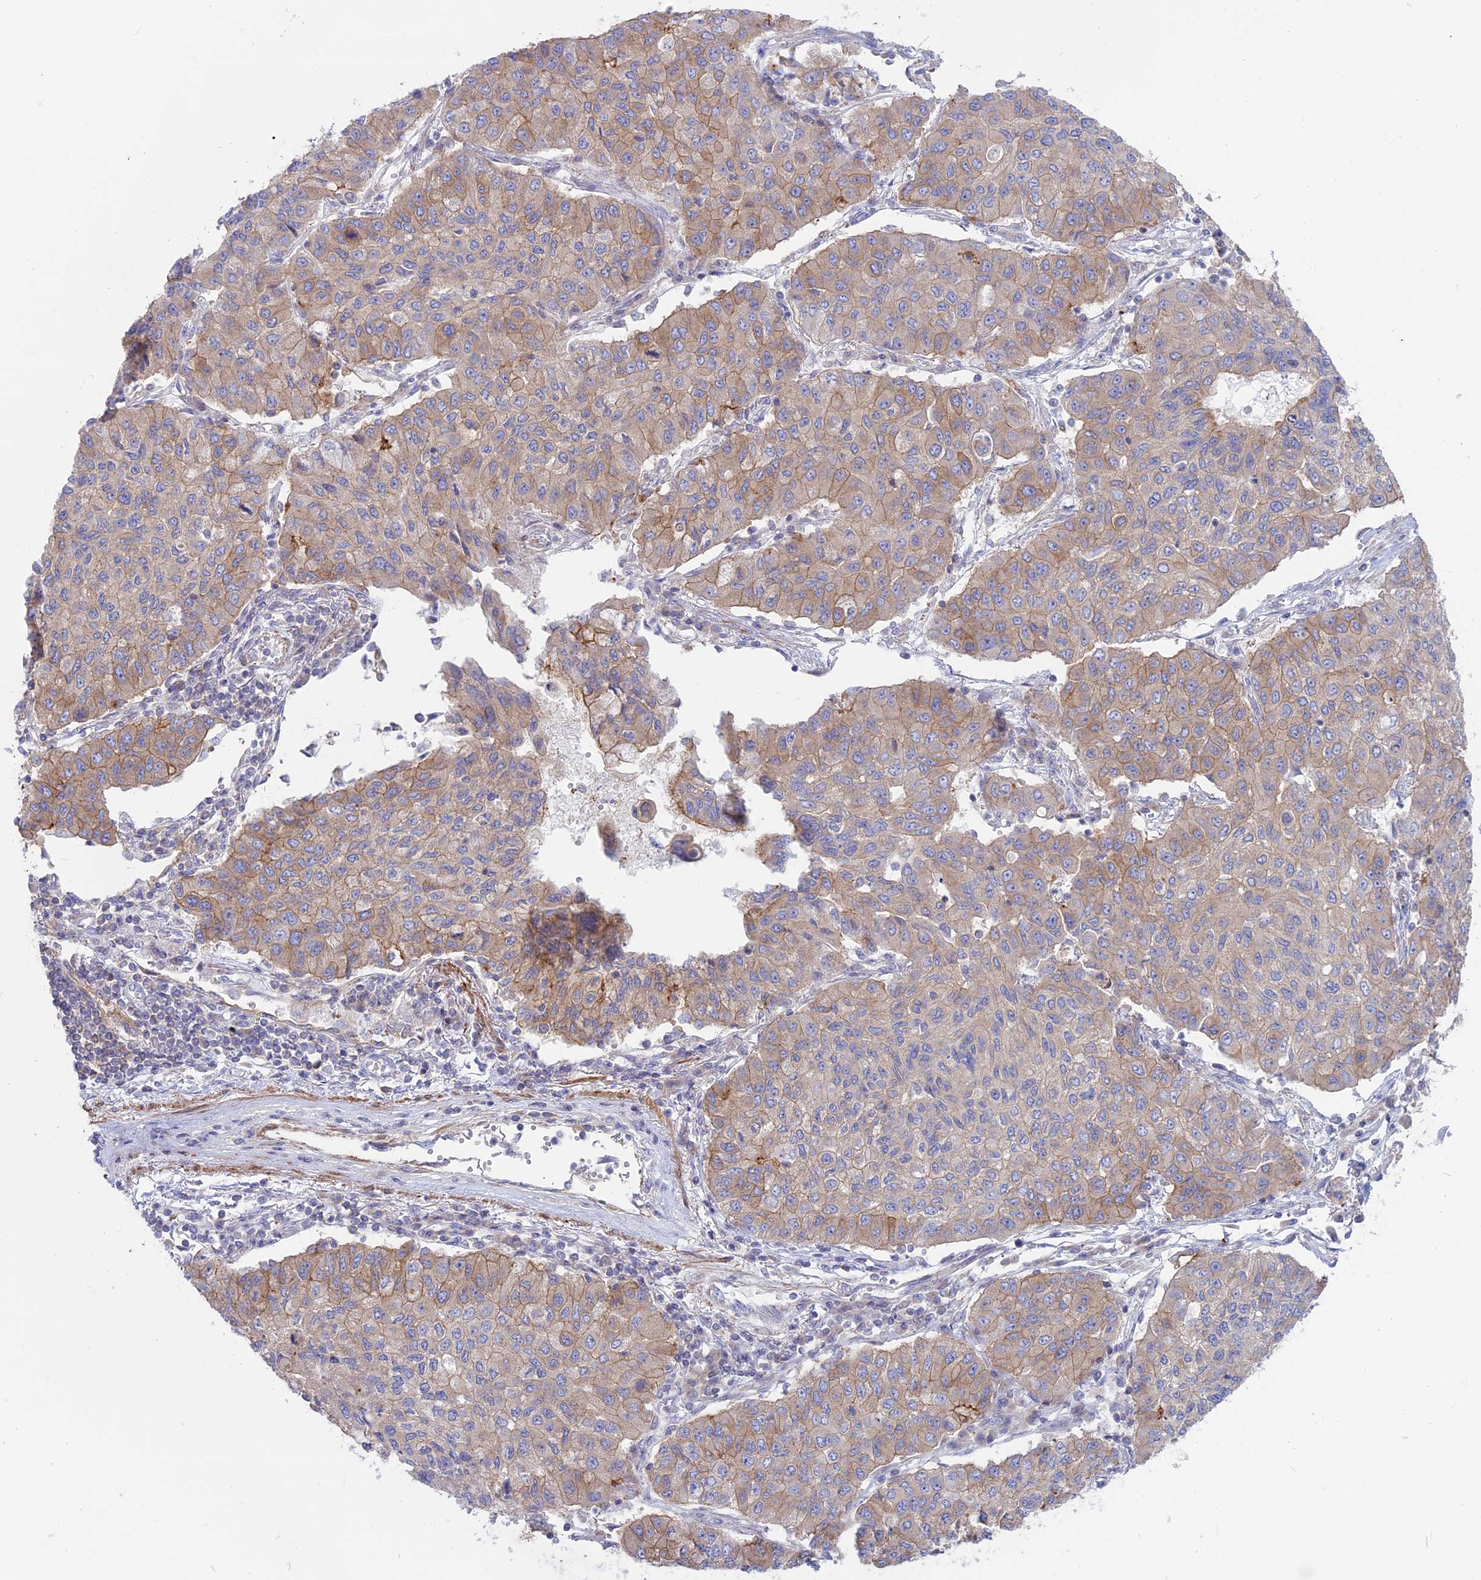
{"staining": {"intensity": "weak", "quantity": "<25%", "location": "cytoplasmic/membranous"}, "tissue": "lung cancer", "cell_type": "Tumor cells", "image_type": "cancer", "snomed": [{"axis": "morphology", "description": "Squamous cell carcinoma, NOS"}, {"axis": "topography", "description": "Lung"}], "caption": "Tumor cells show no significant protein expression in lung squamous cell carcinoma. (Brightfield microscopy of DAB (3,3'-diaminobenzidine) immunohistochemistry at high magnification).", "gene": "MYO5B", "patient": {"sex": "male", "age": 74}}